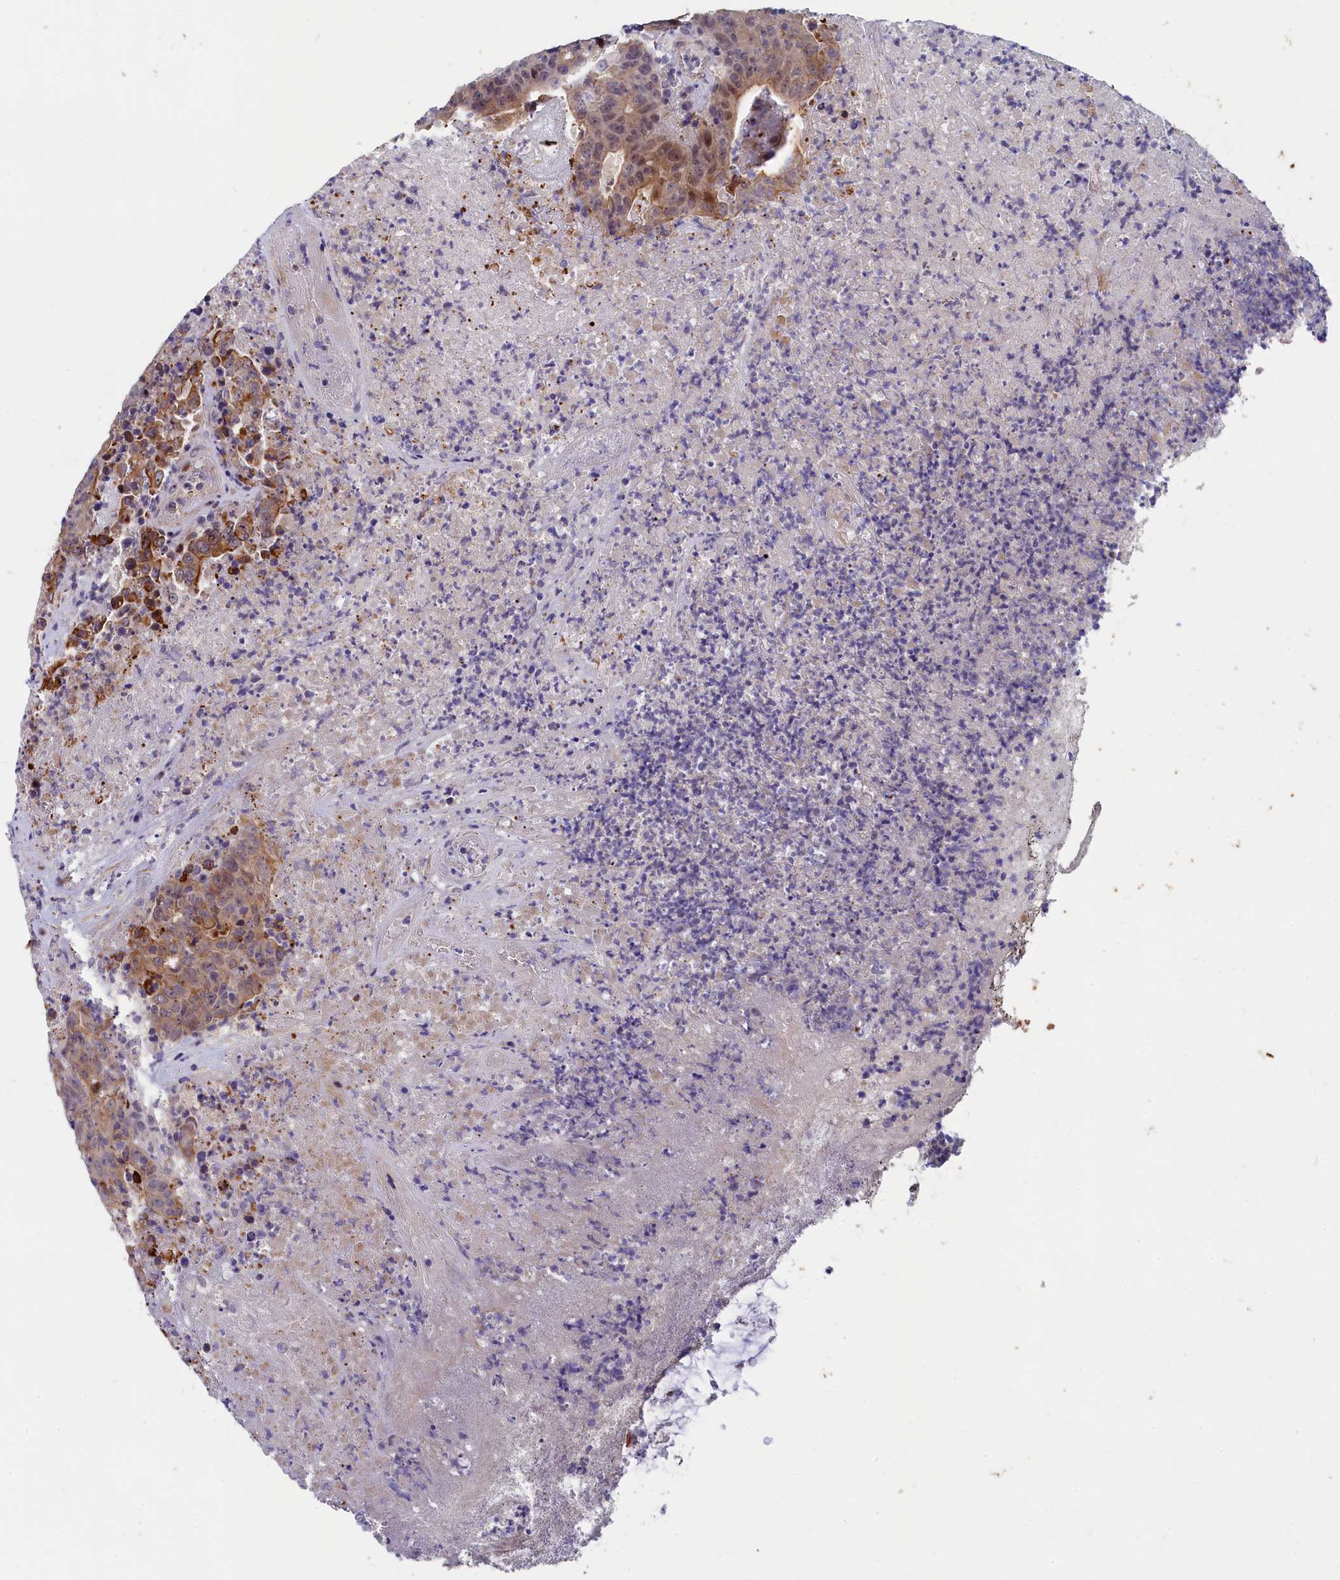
{"staining": {"intensity": "moderate", "quantity": "<25%", "location": "cytoplasmic/membranous,nuclear"}, "tissue": "colorectal cancer", "cell_type": "Tumor cells", "image_type": "cancer", "snomed": [{"axis": "morphology", "description": "Adenocarcinoma, NOS"}, {"axis": "topography", "description": "Colon"}], "caption": "Immunohistochemical staining of colorectal cancer displays moderate cytoplasmic/membranous and nuclear protein positivity in approximately <25% of tumor cells.", "gene": "ANKRD34B", "patient": {"sex": "female", "age": 75}}